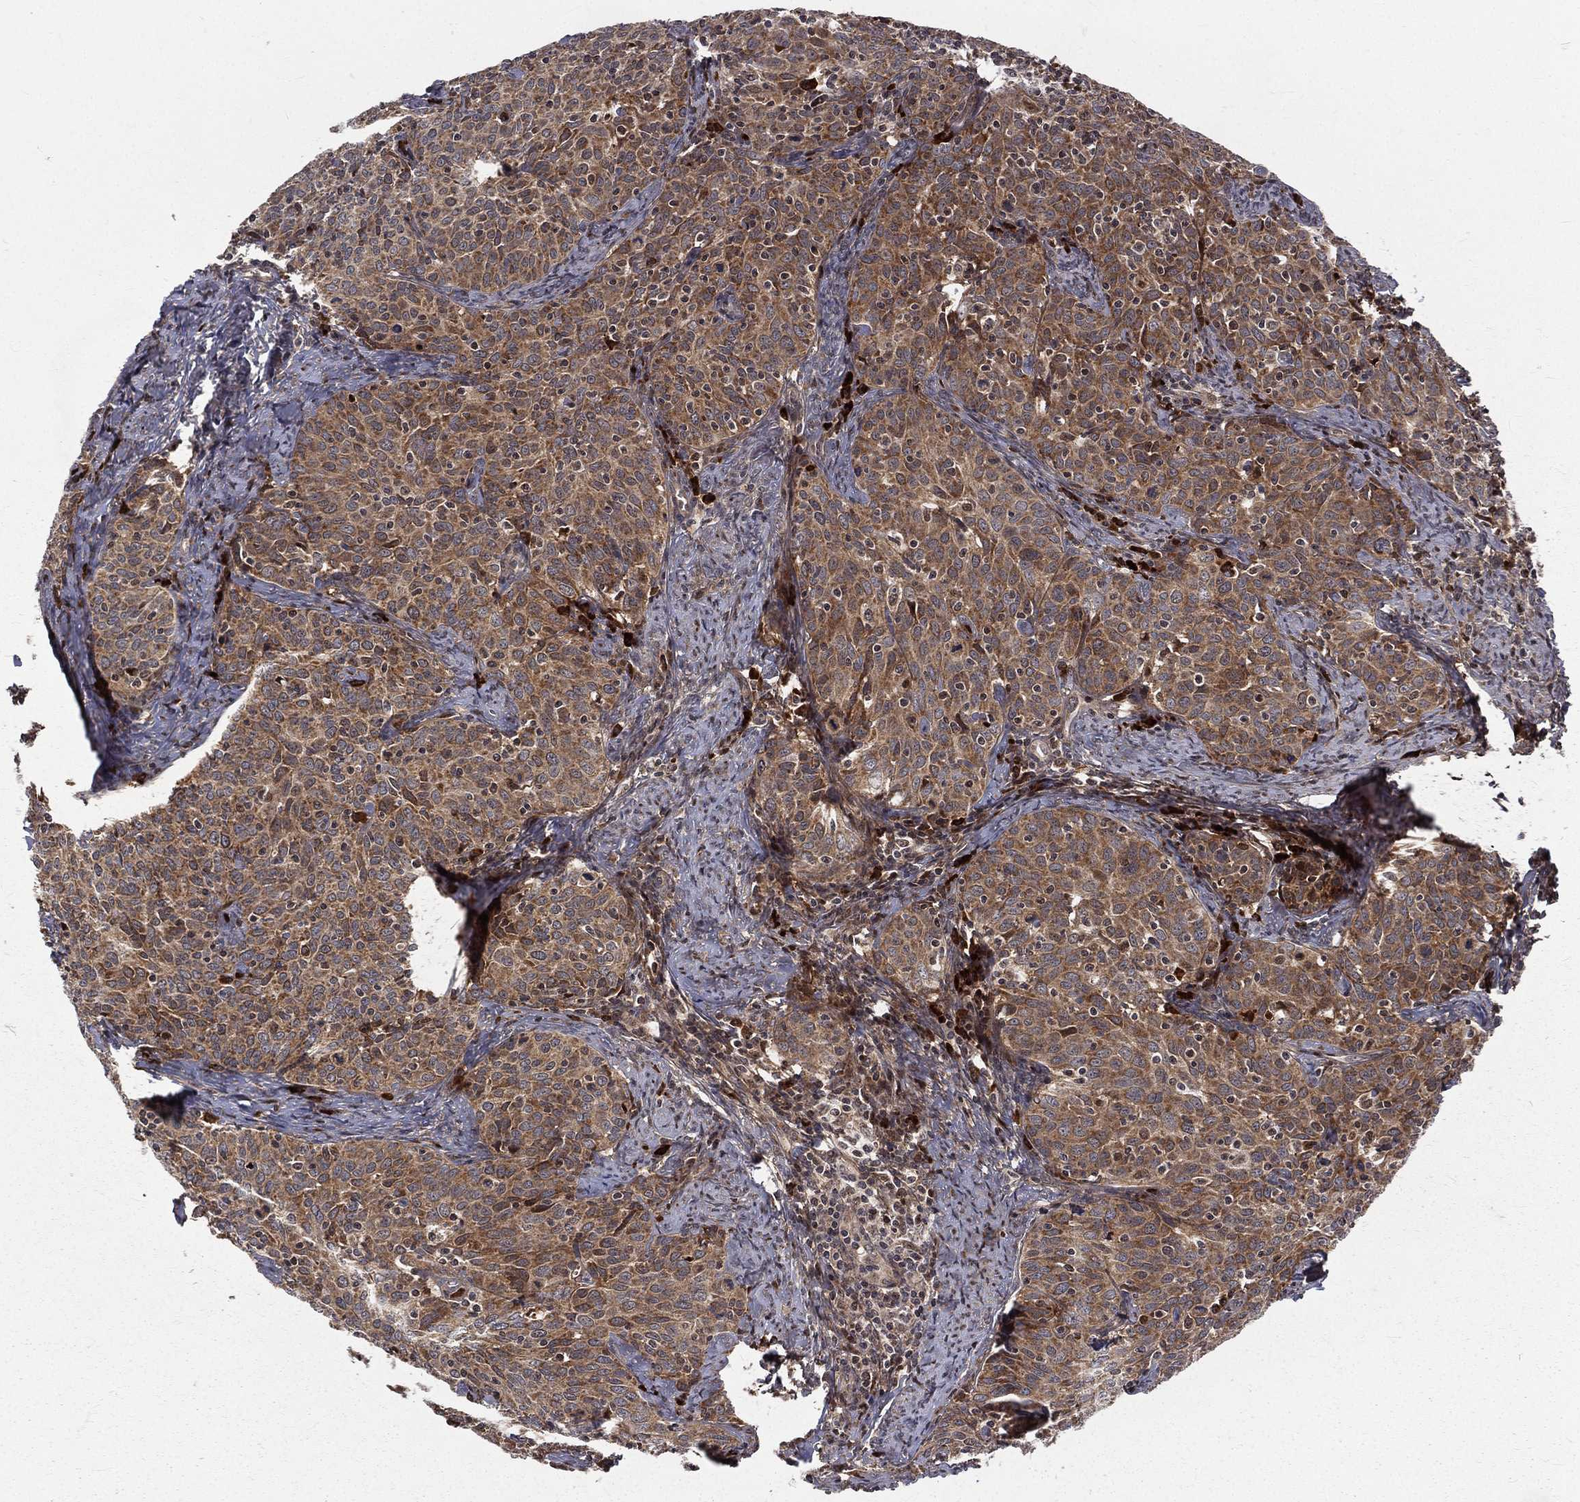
{"staining": {"intensity": "moderate", "quantity": ">75%", "location": "cytoplasmic/membranous"}, "tissue": "cervical cancer", "cell_type": "Tumor cells", "image_type": "cancer", "snomed": [{"axis": "morphology", "description": "Squamous cell carcinoma, NOS"}, {"axis": "topography", "description": "Cervix"}], "caption": "Protein staining of squamous cell carcinoma (cervical) tissue displays moderate cytoplasmic/membranous expression in approximately >75% of tumor cells.", "gene": "MDM2", "patient": {"sex": "female", "age": 62}}